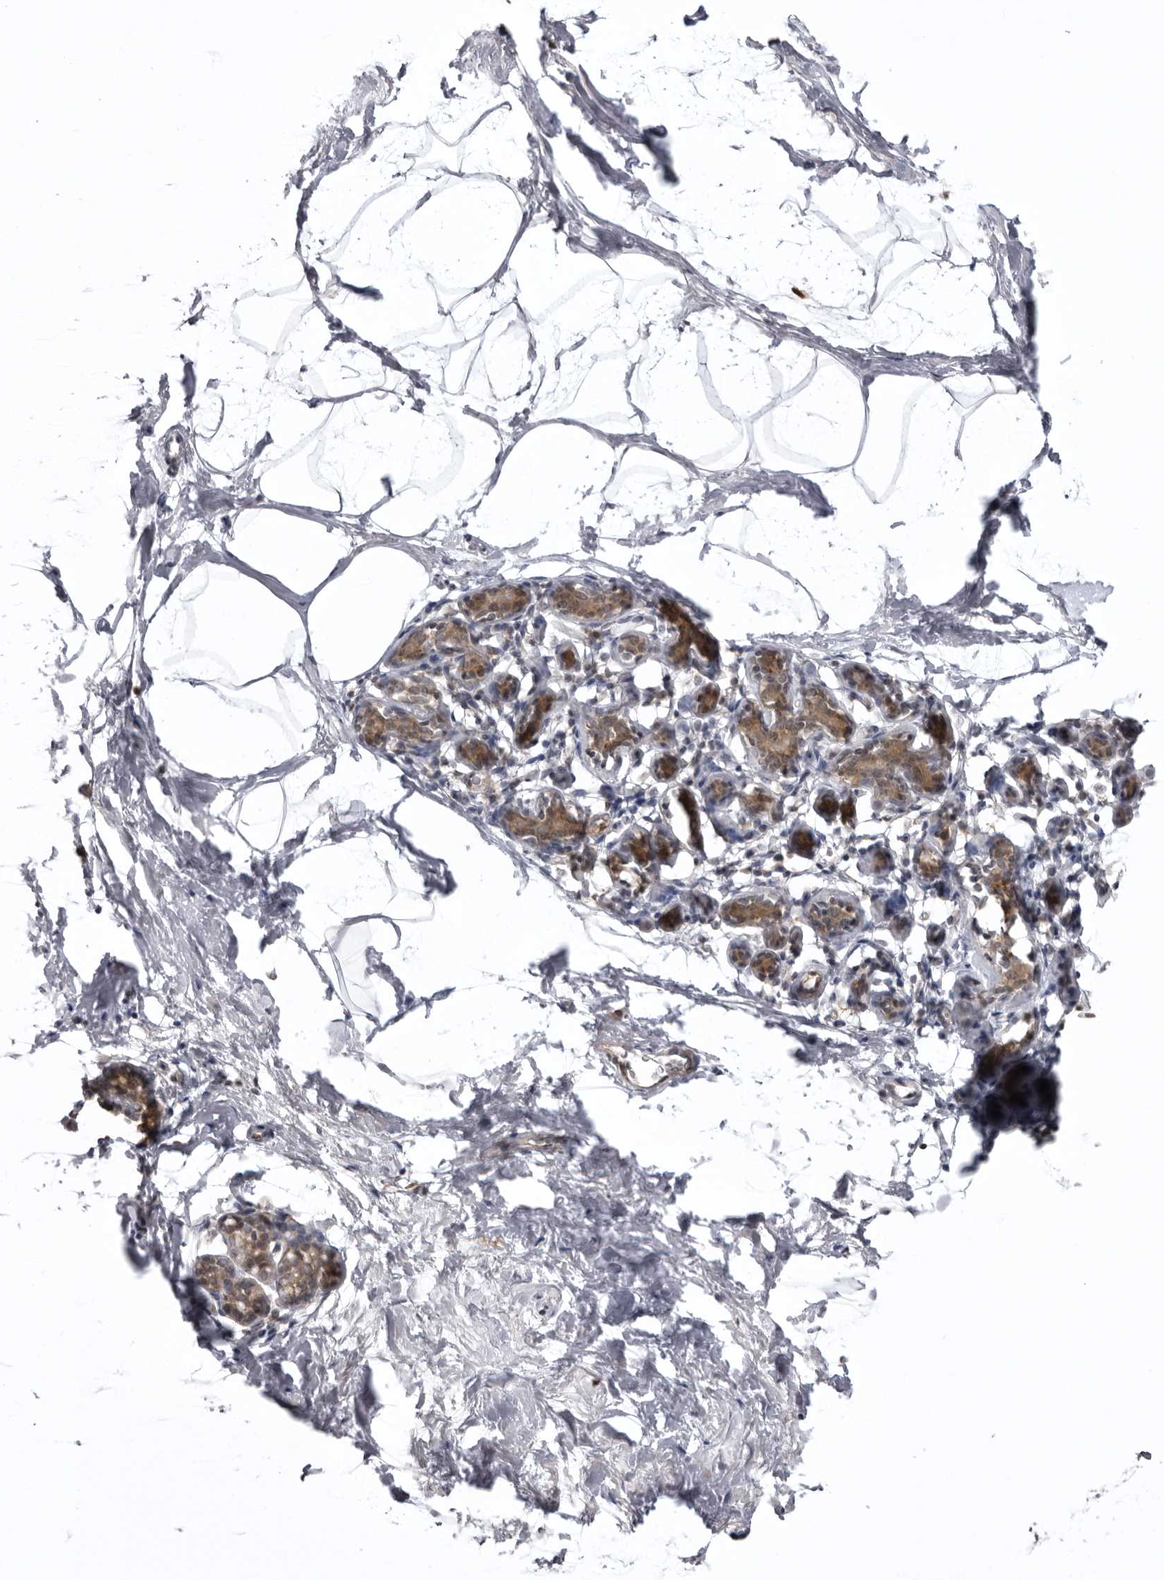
{"staining": {"intensity": "negative", "quantity": "none", "location": "none"}, "tissue": "breast", "cell_type": "Adipocytes", "image_type": "normal", "snomed": [{"axis": "morphology", "description": "Normal tissue, NOS"}, {"axis": "topography", "description": "Breast"}], "caption": "Breast stained for a protein using immunohistochemistry demonstrates no staining adipocytes.", "gene": "USP43", "patient": {"sex": "female", "age": 62}}